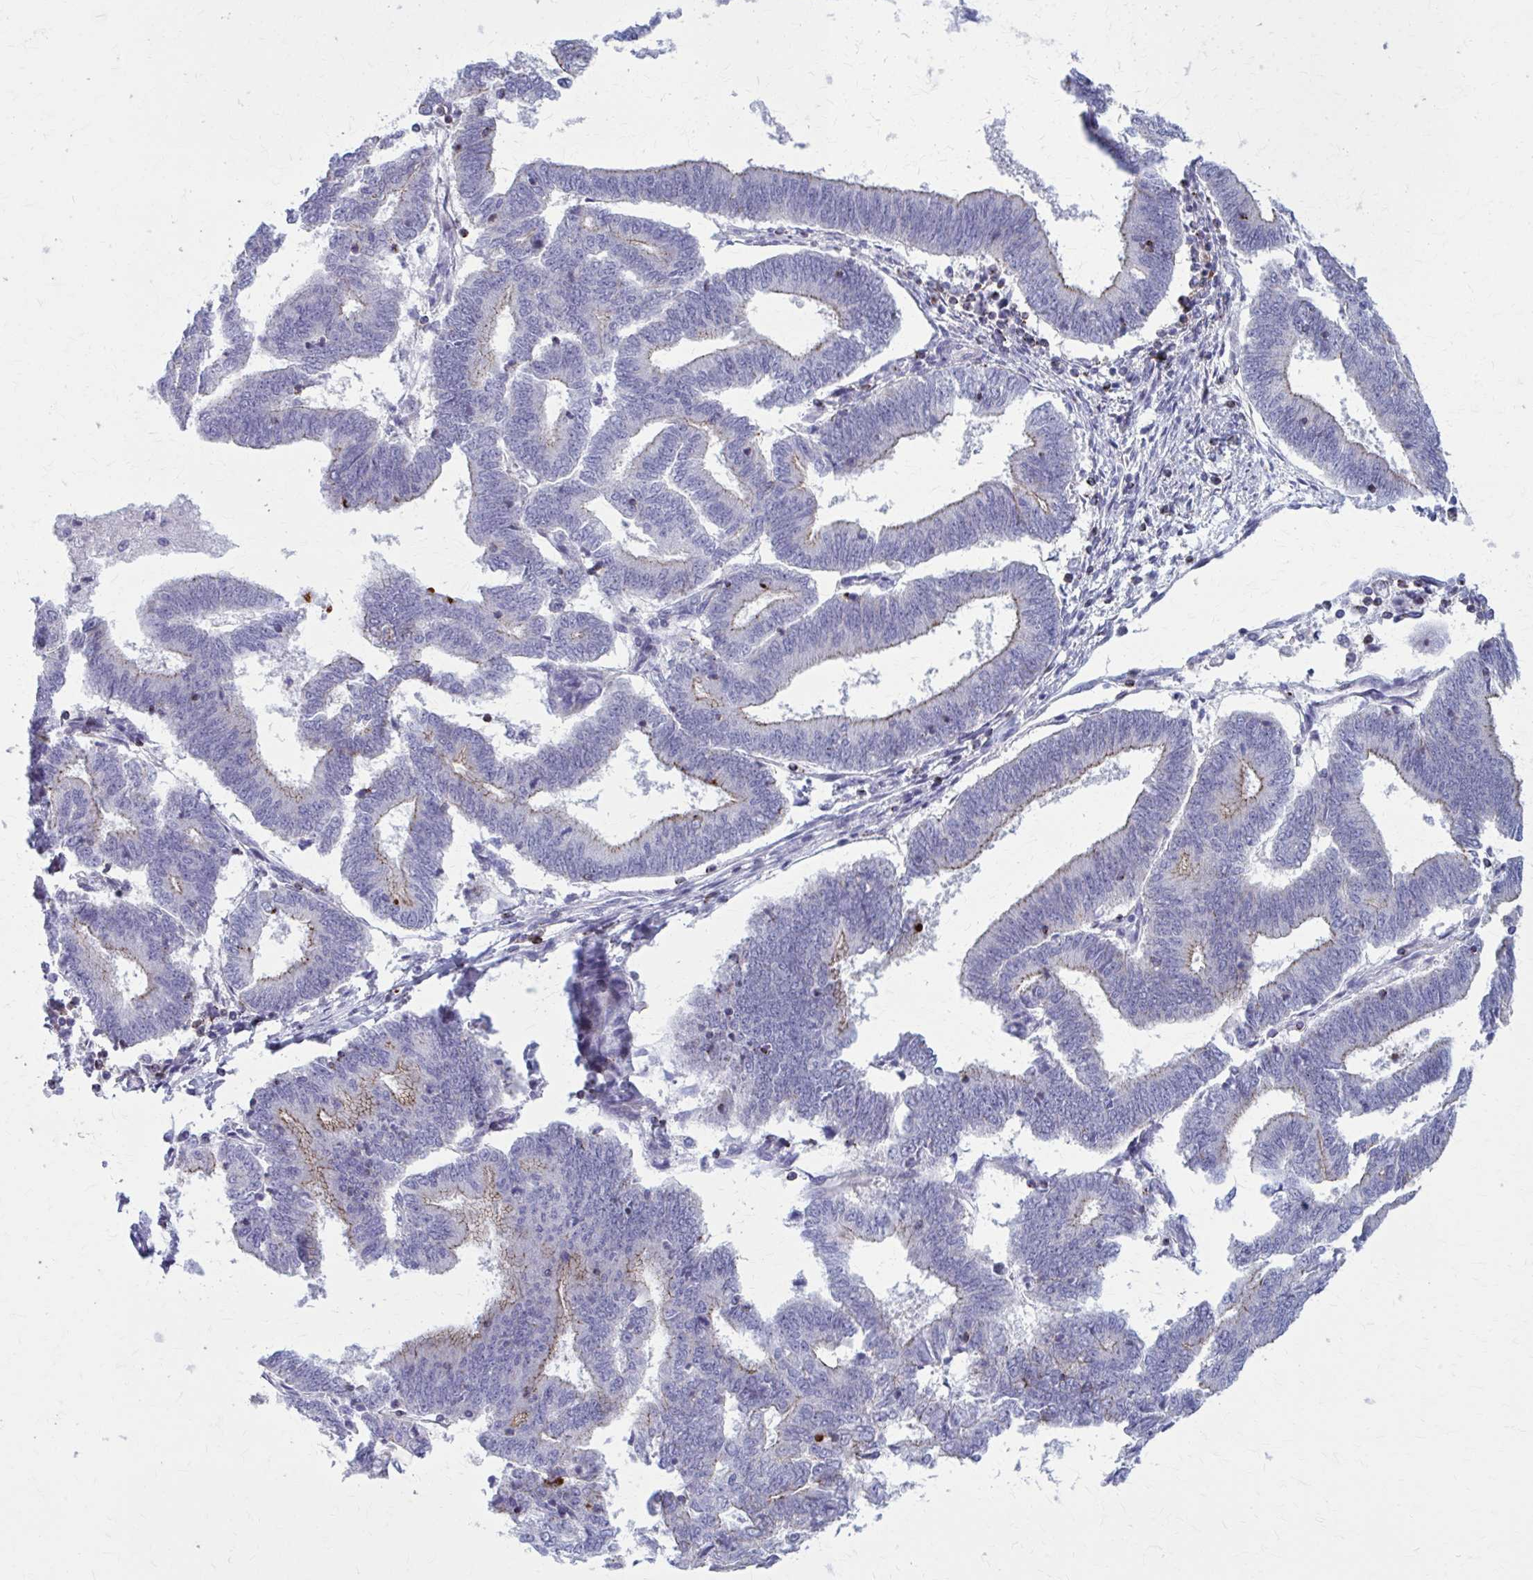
{"staining": {"intensity": "weak", "quantity": "<25%", "location": "cytoplasmic/membranous"}, "tissue": "endometrial cancer", "cell_type": "Tumor cells", "image_type": "cancer", "snomed": [{"axis": "morphology", "description": "Adenocarcinoma, NOS"}, {"axis": "topography", "description": "Endometrium"}], "caption": "The micrograph displays no significant staining in tumor cells of adenocarcinoma (endometrial).", "gene": "PEDS1", "patient": {"sex": "female", "age": 70}}